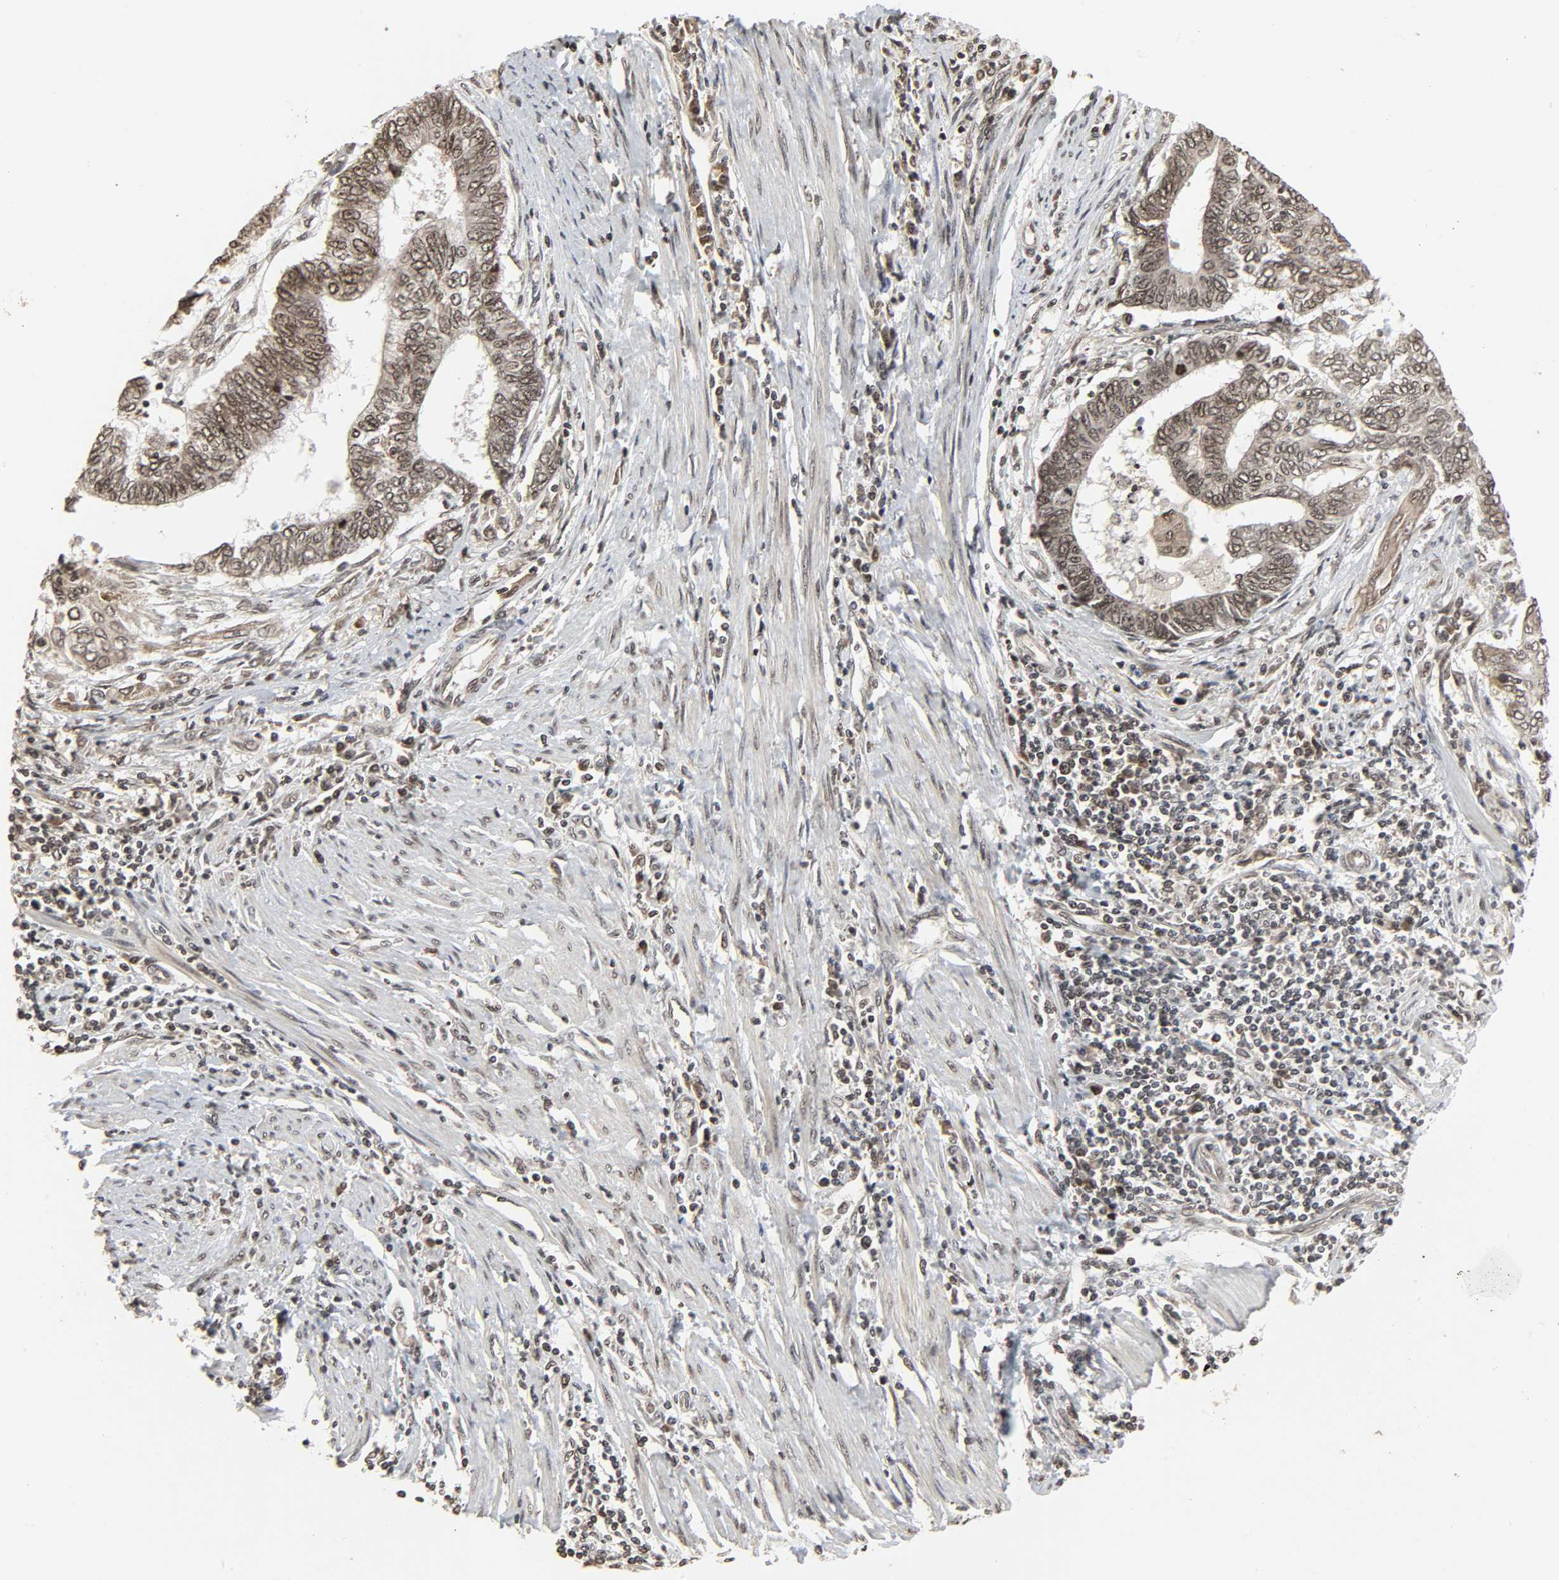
{"staining": {"intensity": "weak", "quantity": "25%-75%", "location": "nuclear"}, "tissue": "endometrial cancer", "cell_type": "Tumor cells", "image_type": "cancer", "snomed": [{"axis": "morphology", "description": "Adenocarcinoma, NOS"}, {"axis": "topography", "description": "Uterus"}, {"axis": "topography", "description": "Endometrium"}], "caption": "Tumor cells exhibit low levels of weak nuclear staining in about 25%-75% of cells in human endometrial cancer. Using DAB (3,3'-diaminobenzidine) (brown) and hematoxylin (blue) stains, captured at high magnification using brightfield microscopy.", "gene": "XRCC1", "patient": {"sex": "female", "age": 70}}